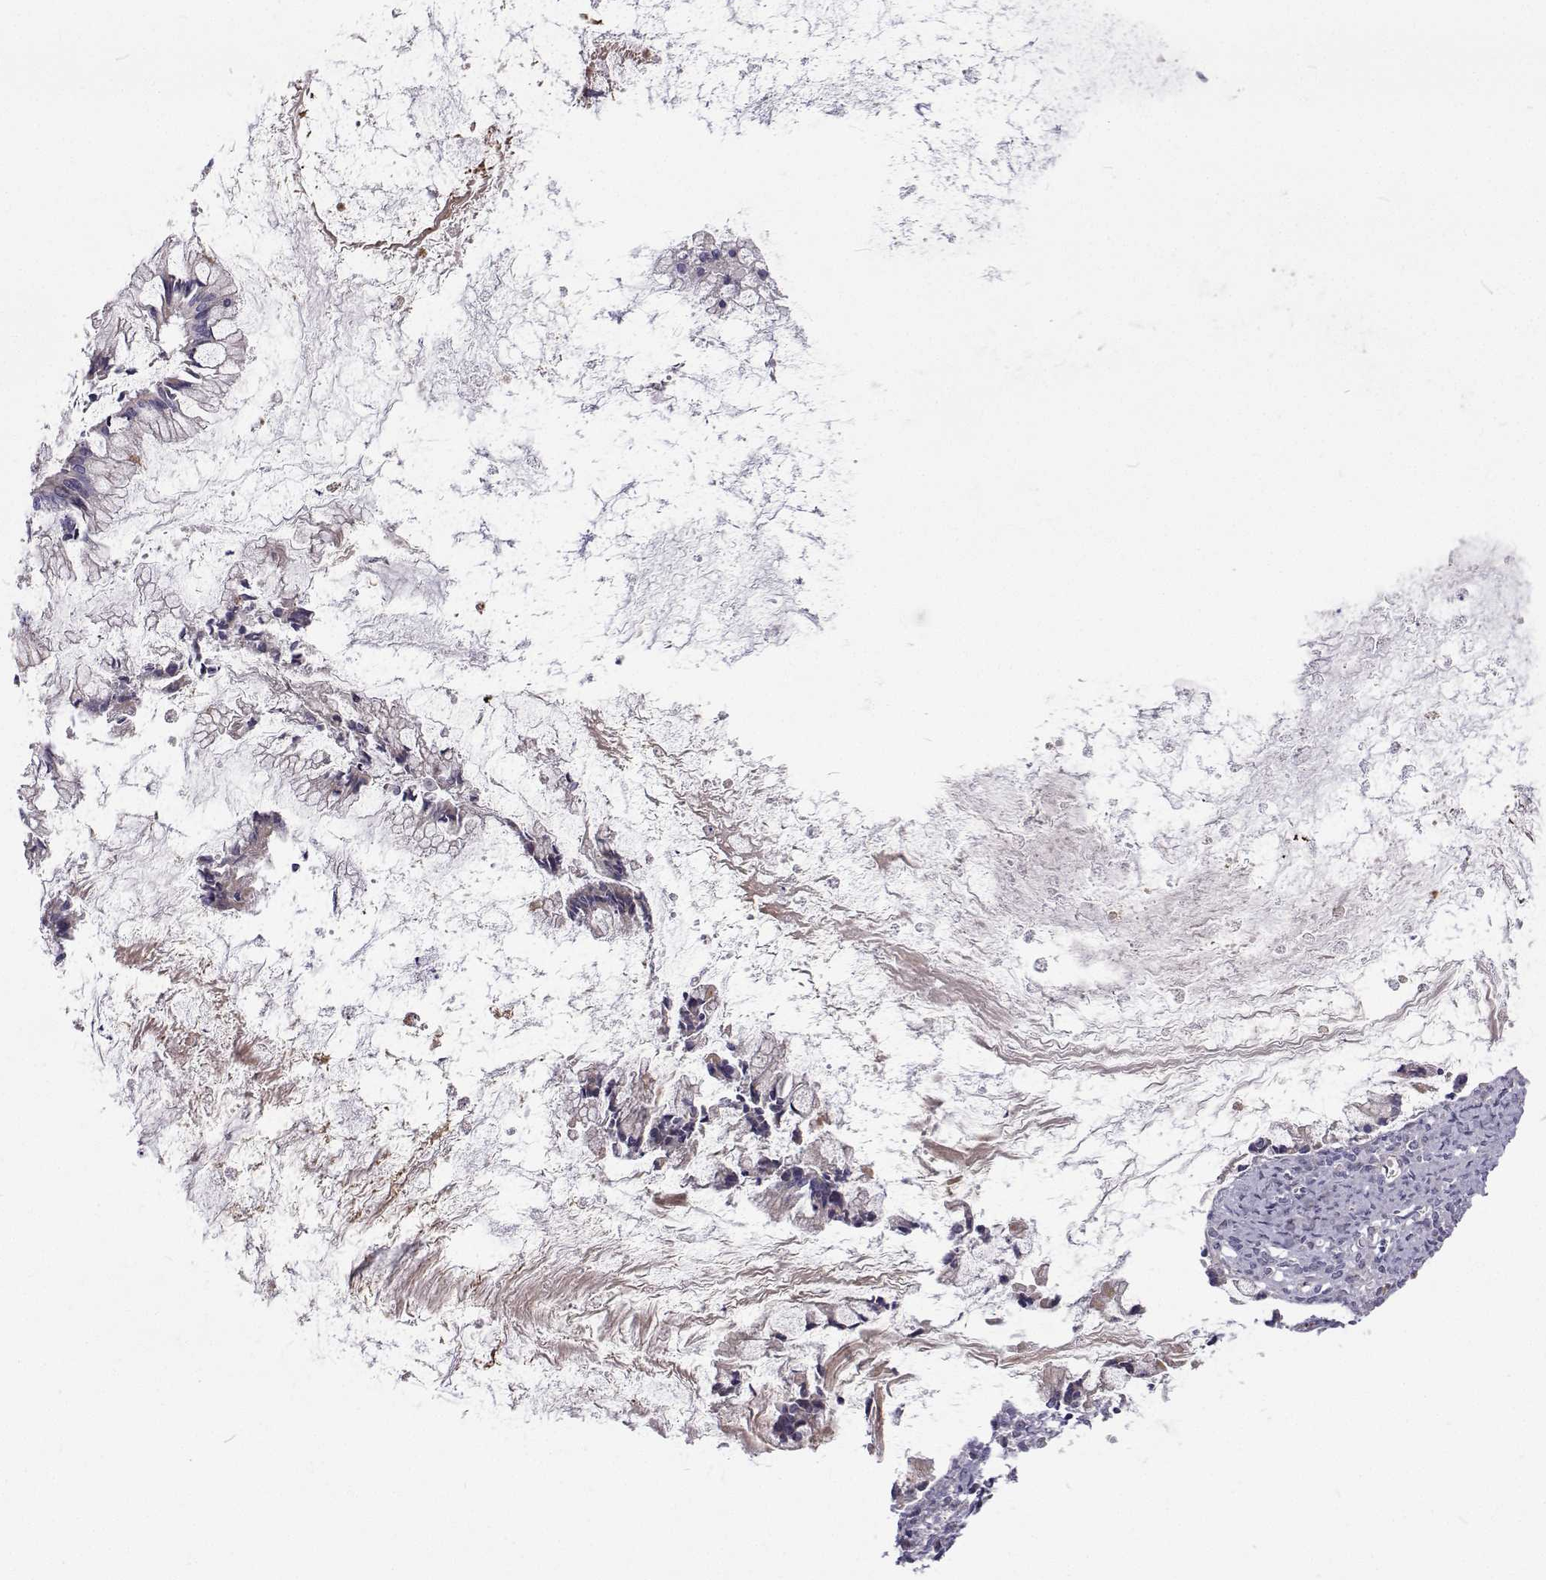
{"staining": {"intensity": "negative", "quantity": "none", "location": "none"}, "tissue": "ovarian cancer", "cell_type": "Tumor cells", "image_type": "cancer", "snomed": [{"axis": "morphology", "description": "Cystadenocarcinoma, mucinous, NOS"}, {"axis": "topography", "description": "Ovary"}], "caption": "Immunohistochemical staining of ovarian cancer shows no significant staining in tumor cells.", "gene": "NPR3", "patient": {"sex": "female", "age": 67}}